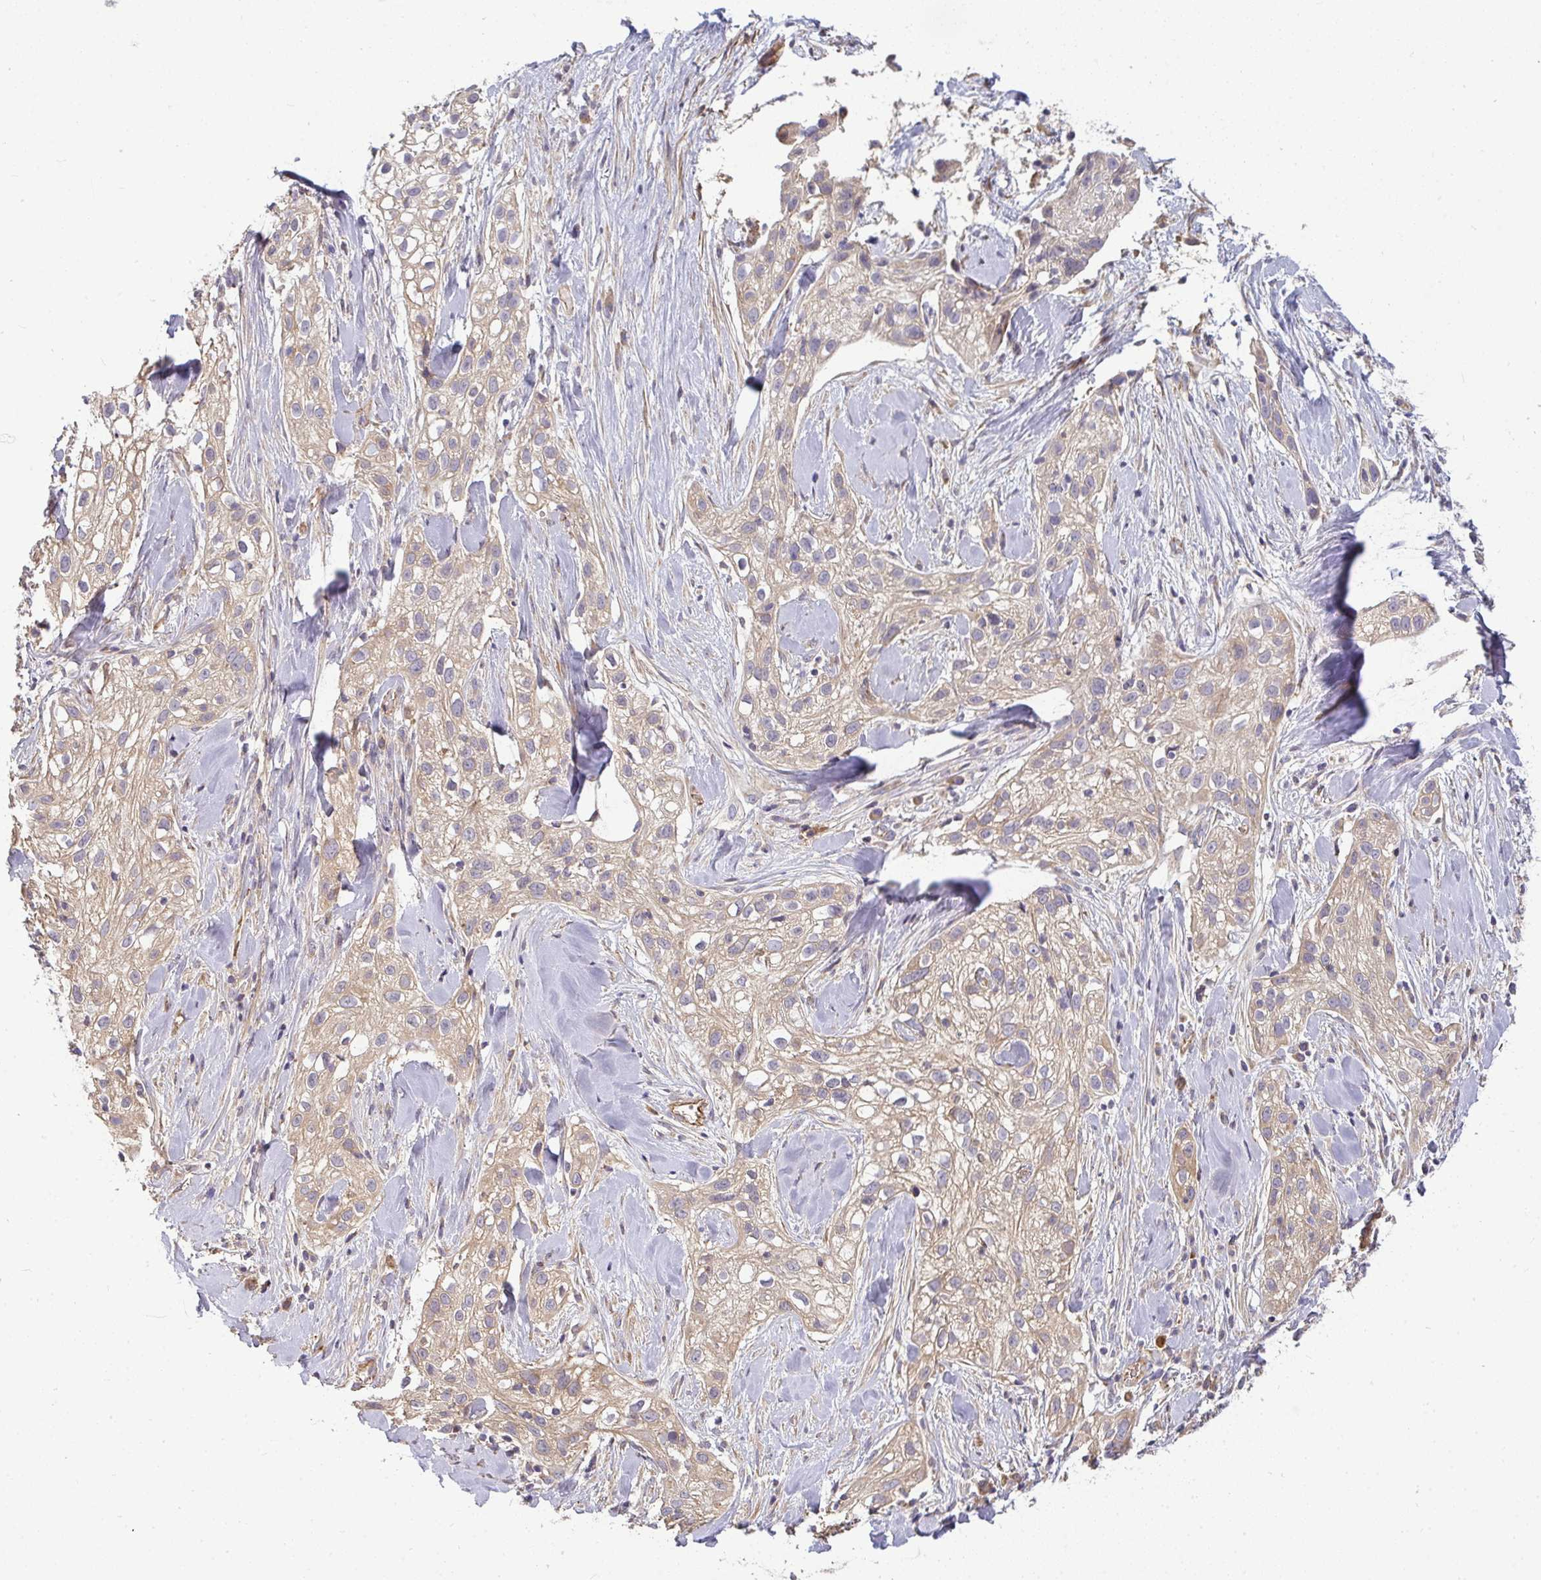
{"staining": {"intensity": "weak", "quantity": ">75%", "location": "cytoplasmic/membranous"}, "tissue": "skin cancer", "cell_type": "Tumor cells", "image_type": "cancer", "snomed": [{"axis": "morphology", "description": "Squamous cell carcinoma, NOS"}, {"axis": "topography", "description": "Skin"}], "caption": "Skin cancer (squamous cell carcinoma) was stained to show a protein in brown. There is low levels of weak cytoplasmic/membranous expression in about >75% of tumor cells. (DAB (3,3'-diaminobenzidine) IHC with brightfield microscopy, high magnification).", "gene": "B4GALT6", "patient": {"sex": "male", "age": 82}}